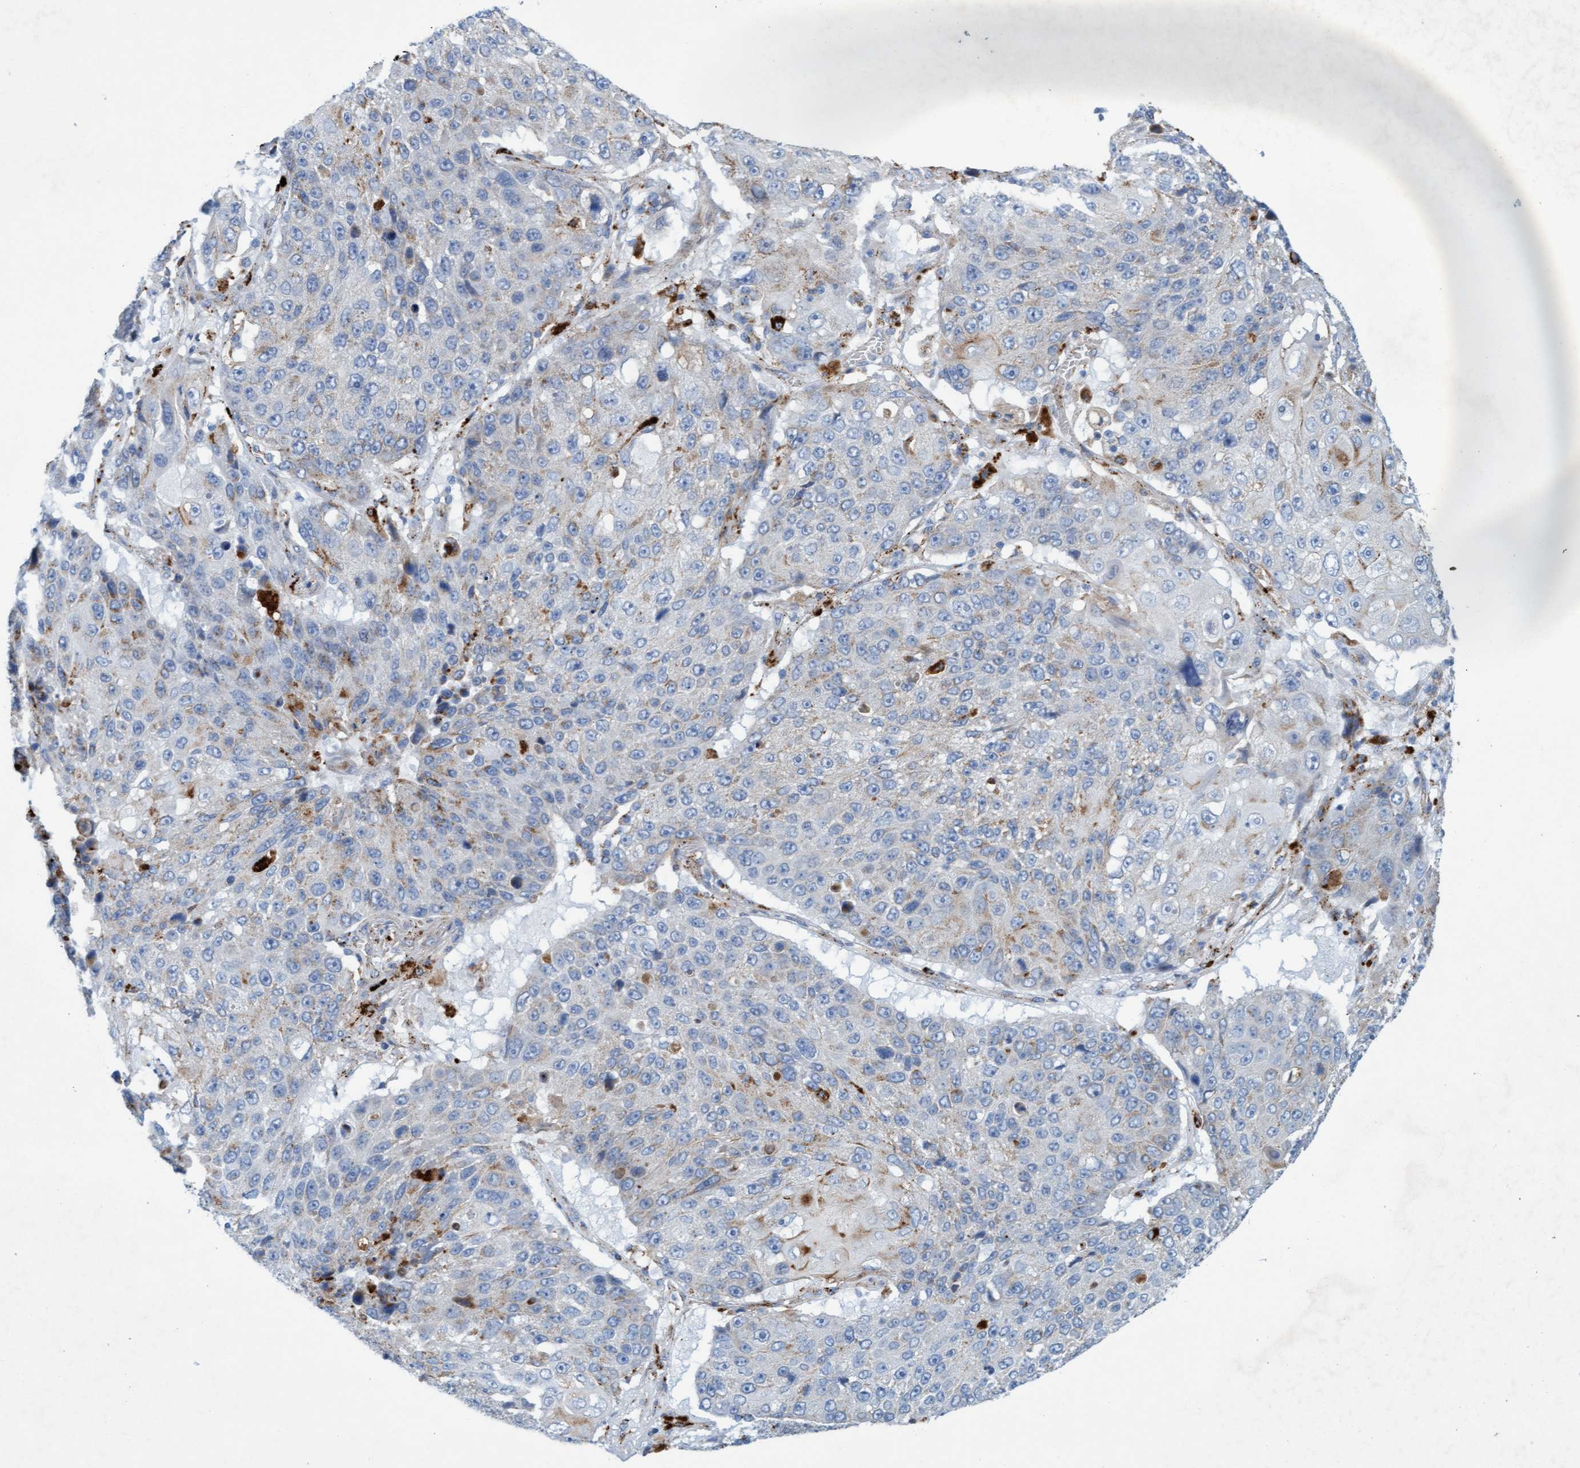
{"staining": {"intensity": "moderate", "quantity": "<25%", "location": "cytoplasmic/membranous"}, "tissue": "lung cancer", "cell_type": "Tumor cells", "image_type": "cancer", "snomed": [{"axis": "morphology", "description": "Squamous cell carcinoma, NOS"}, {"axis": "topography", "description": "Lung"}], "caption": "Brown immunohistochemical staining in human lung cancer (squamous cell carcinoma) displays moderate cytoplasmic/membranous staining in approximately <25% of tumor cells.", "gene": "SGSH", "patient": {"sex": "male", "age": 61}}